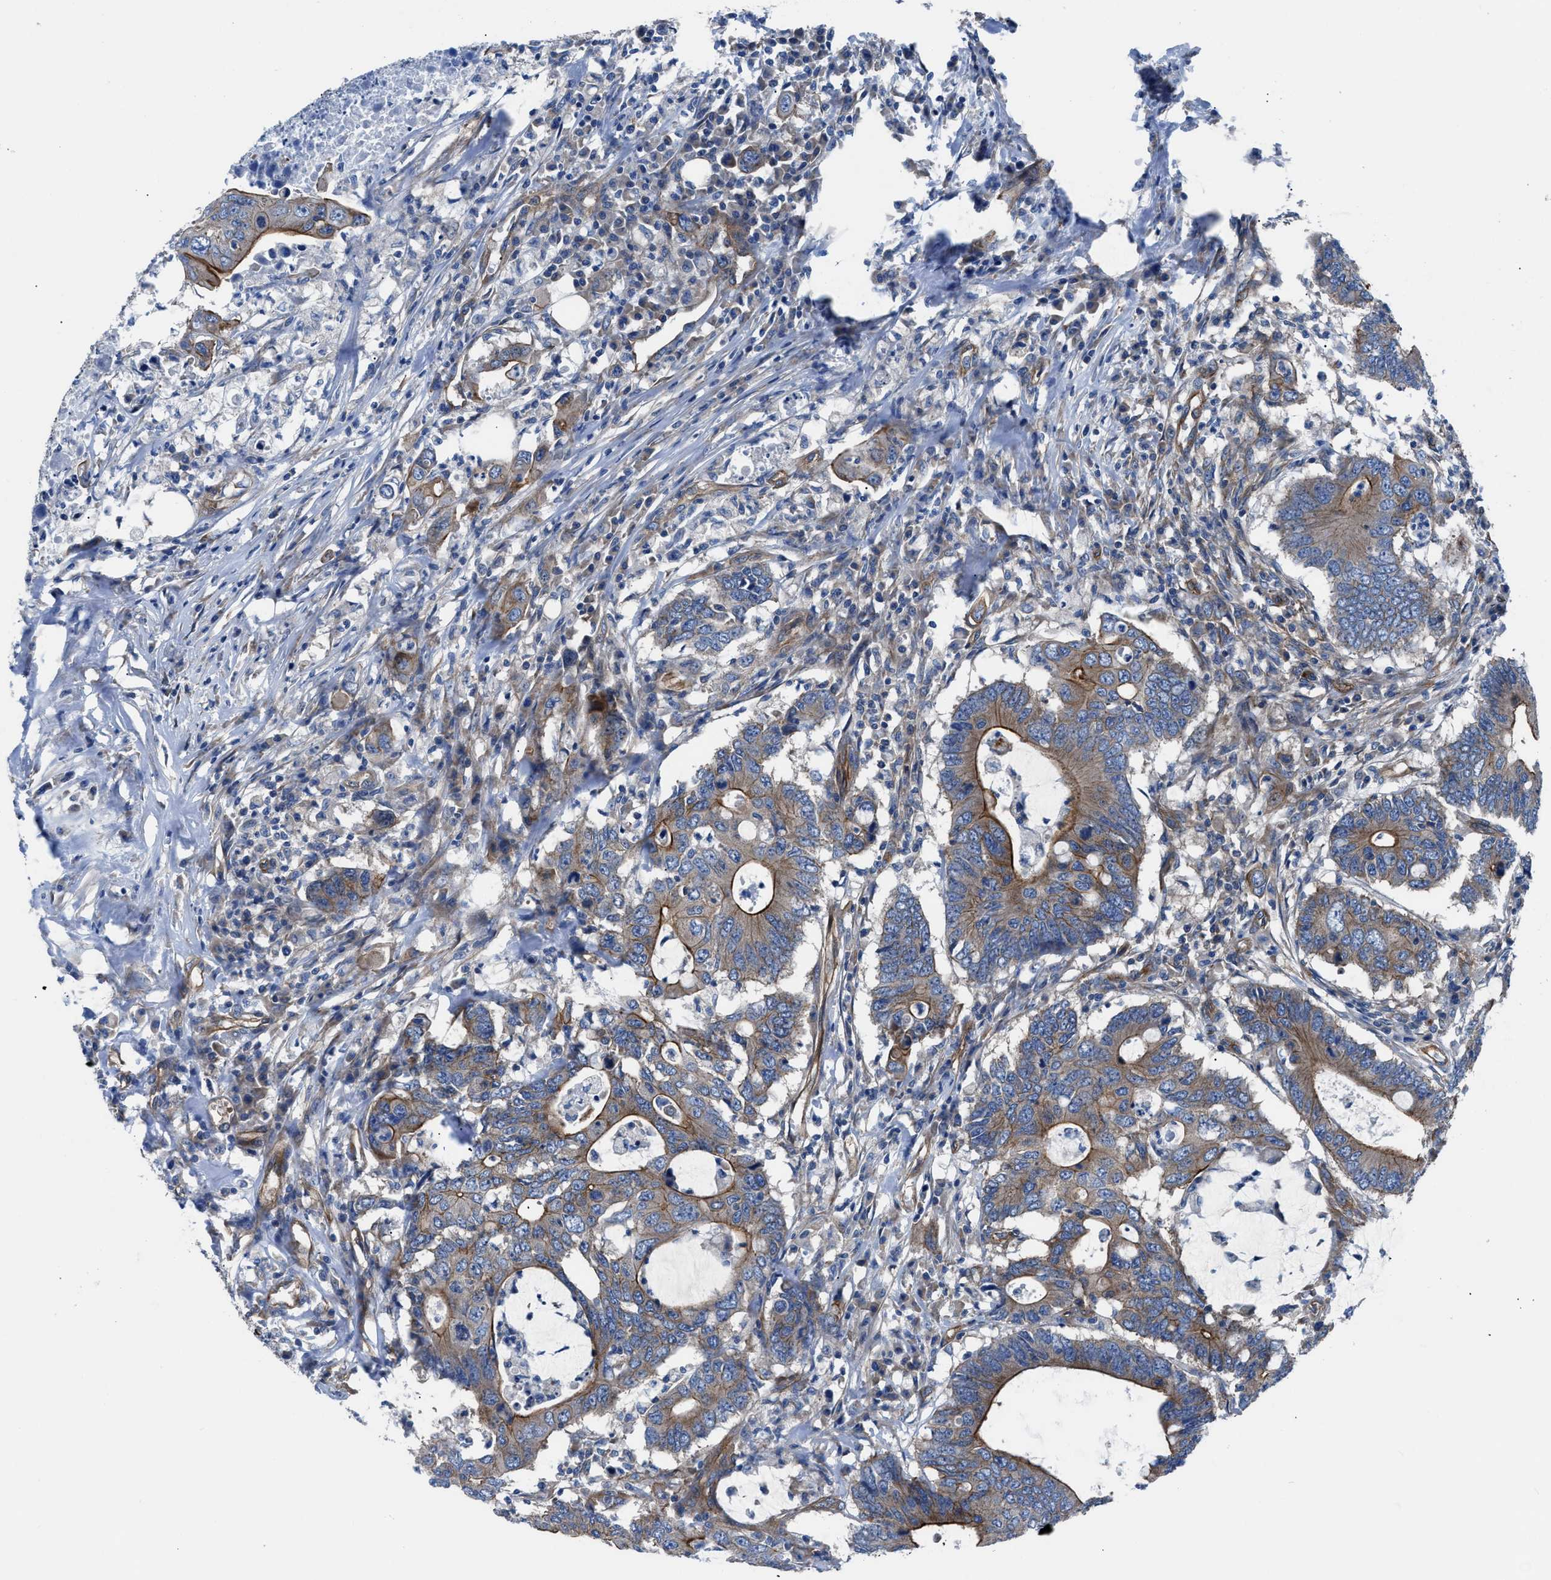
{"staining": {"intensity": "strong", "quantity": ">75%", "location": "cytoplasmic/membranous"}, "tissue": "colorectal cancer", "cell_type": "Tumor cells", "image_type": "cancer", "snomed": [{"axis": "morphology", "description": "Adenocarcinoma, NOS"}, {"axis": "topography", "description": "Colon"}], "caption": "A photomicrograph of colorectal cancer (adenocarcinoma) stained for a protein shows strong cytoplasmic/membranous brown staining in tumor cells.", "gene": "TRIP4", "patient": {"sex": "male", "age": 71}}